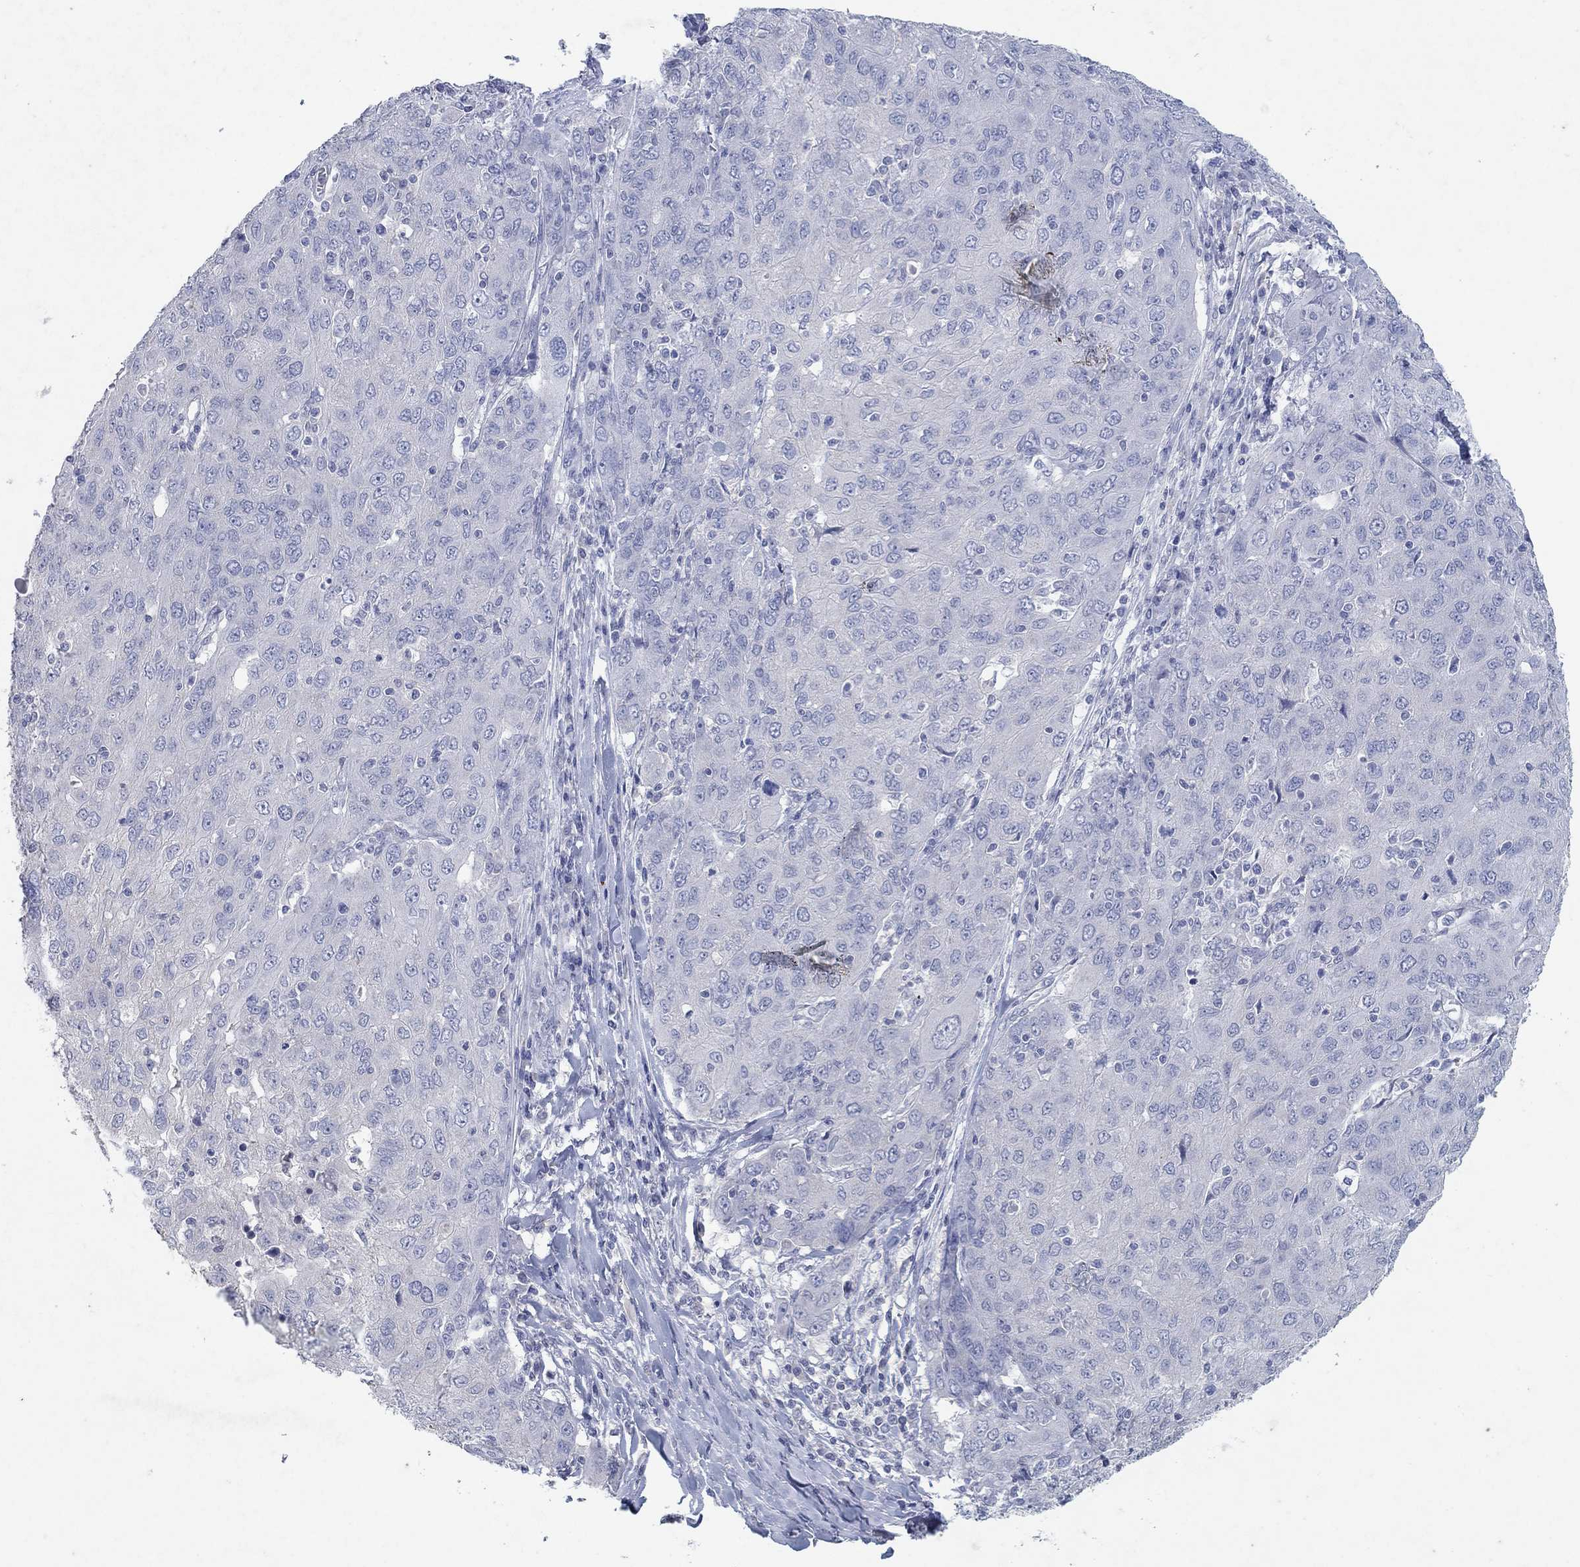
{"staining": {"intensity": "negative", "quantity": "none", "location": "none"}, "tissue": "ovarian cancer", "cell_type": "Tumor cells", "image_type": "cancer", "snomed": [{"axis": "morphology", "description": "Carcinoma, endometroid"}, {"axis": "topography", "description": "Ovary"}], "caption": "Image shows no significant protein expression in tumor cells of ovarian cancer (endometroid carcinoma).", "gene": "KRT40", "patient": {"sex": "female", "age": 50}}